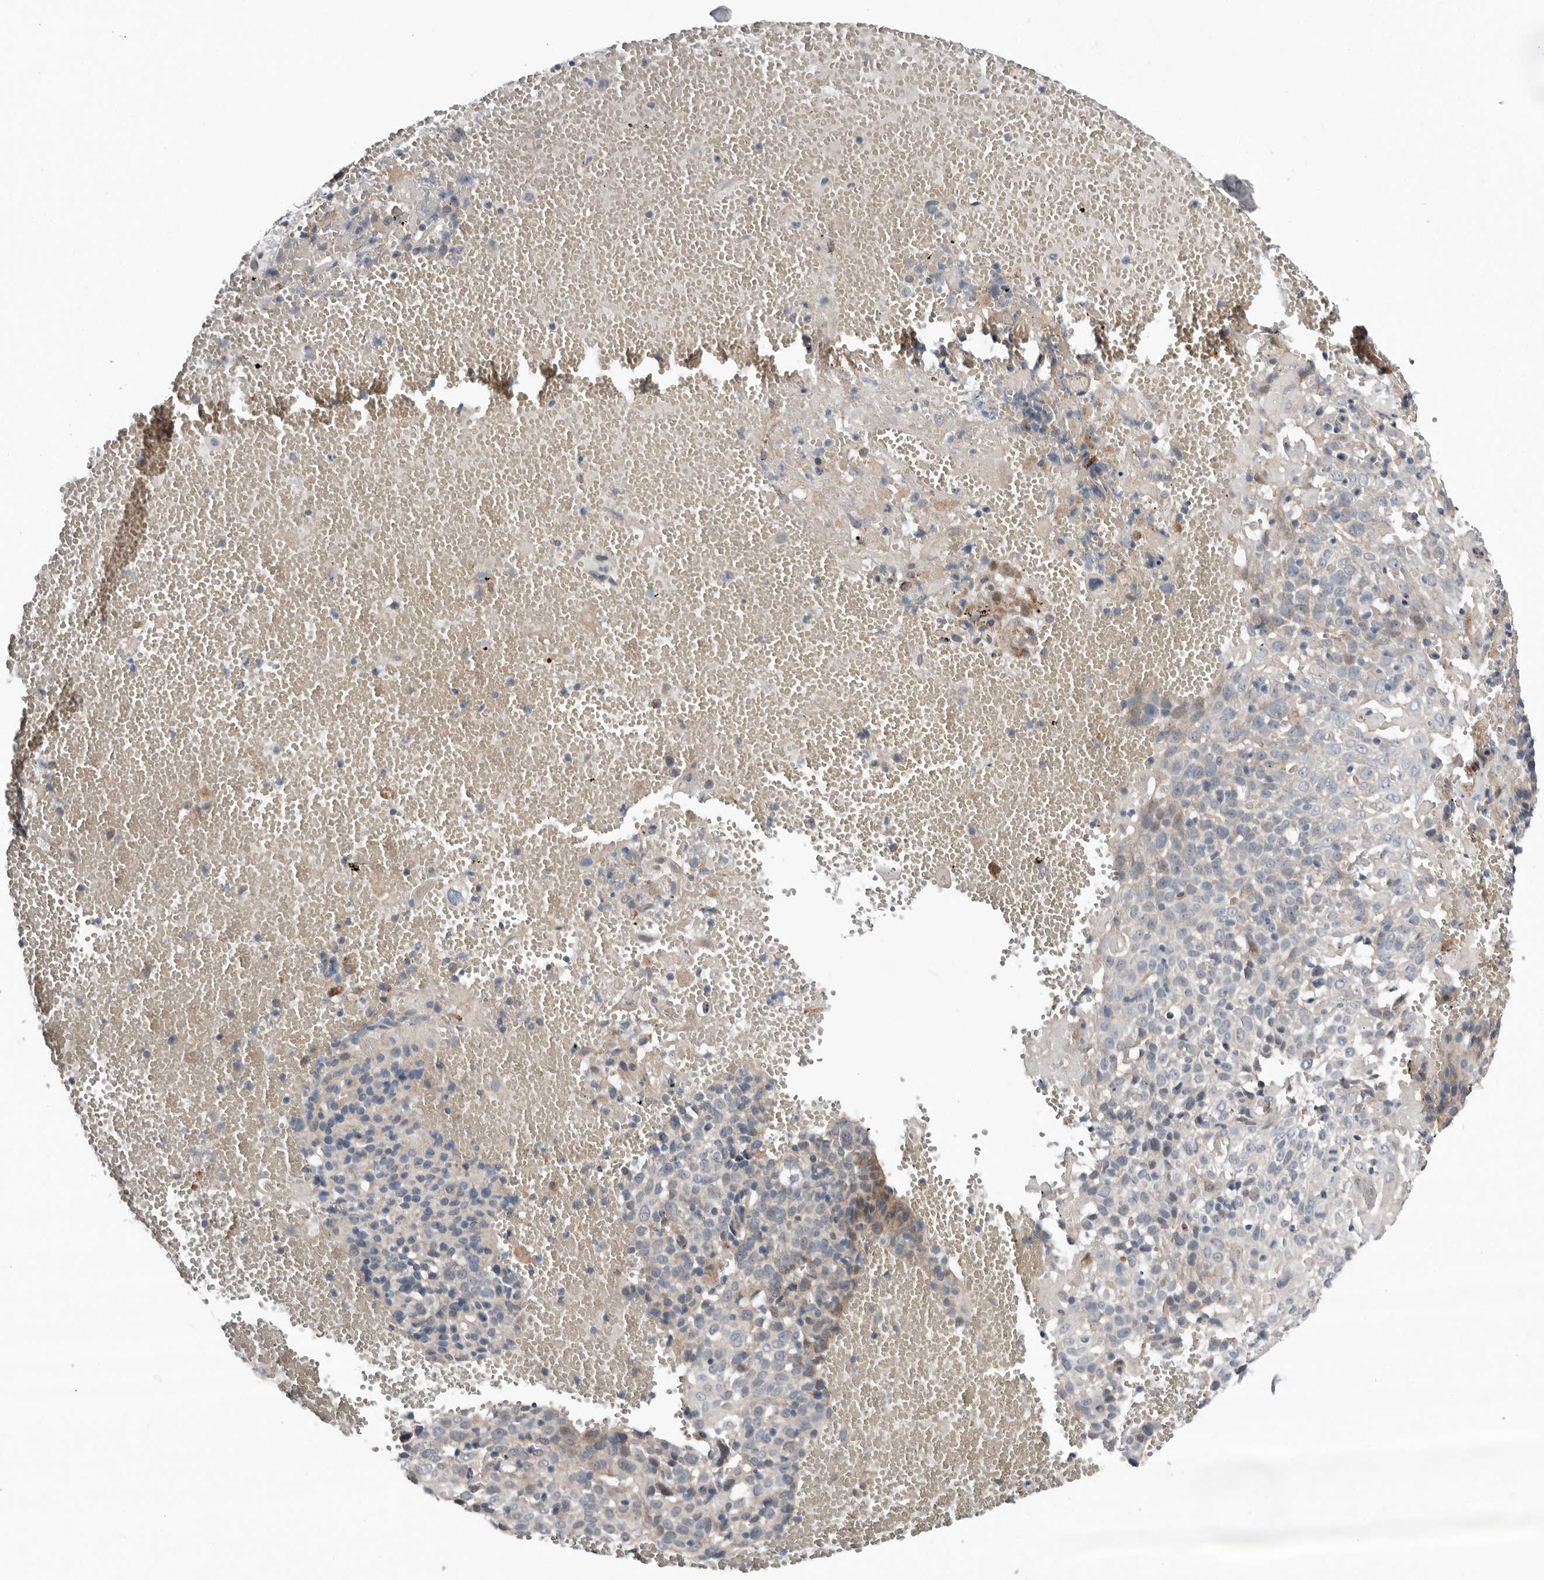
{"staining": {"intensity": "weak", "quantity": "<25%", "location": "cytoplasmic/membranous"}, "tissue": "cervical cancer", "cell_type": "Tumor cells", "image_type": "cancer", "snomed": [{"axis": "morphology", "description": "Squamous cell carcinoma, NOS"}, {"axis": "topography", "description": "Cervix"}], "caption": "A histopathology image of human cervical cancer is negative for staining in tumor cells. (Brightfield microscopy of DAB immunohistochemistry (IHC) at high magnification).", "gene": "RANBP17", "patient": {"sex": "female", "age": 74}}